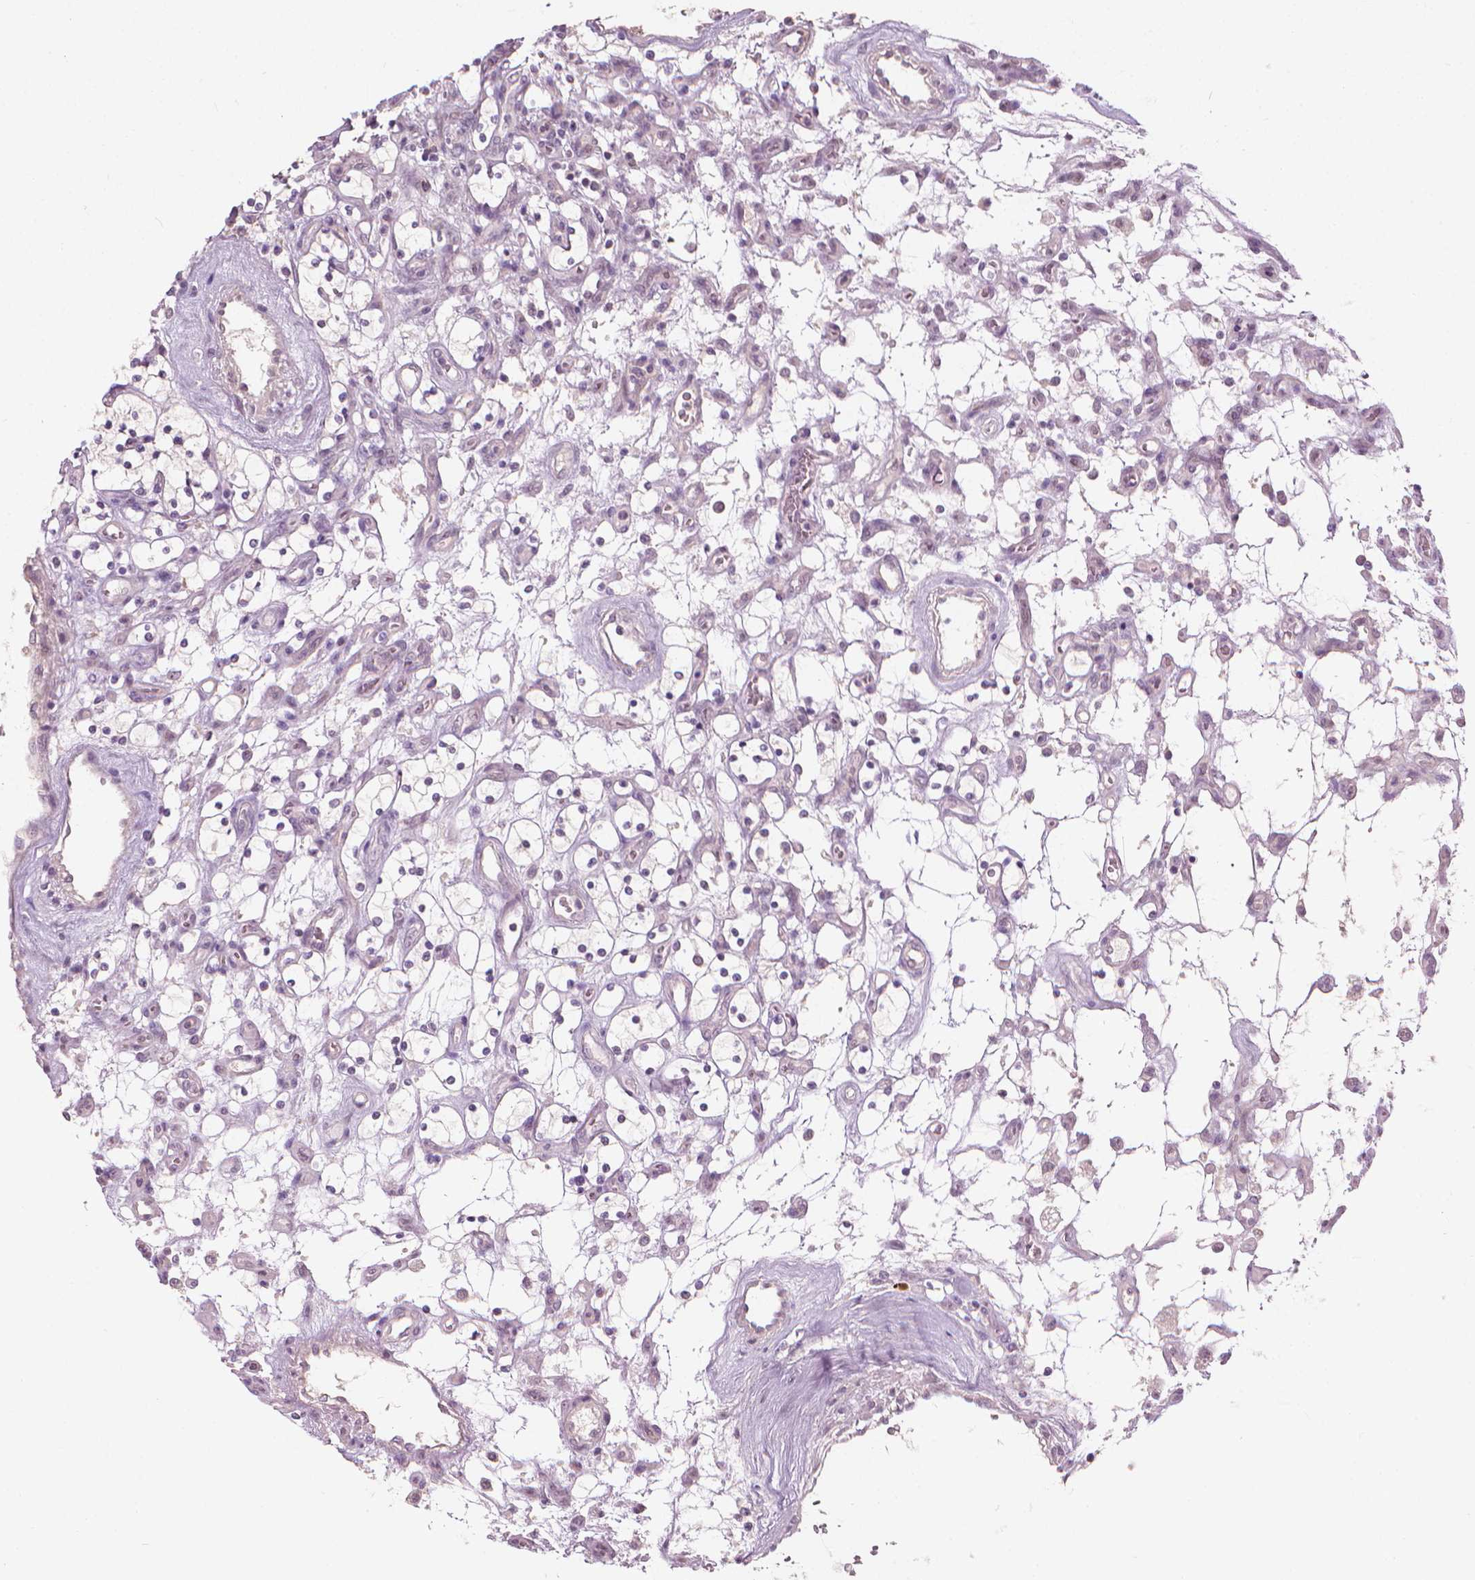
{"staining": {"intensity": "negative", "quantity": "none", "location": "none"}, "tissue": "renal cancer", "cell_type": "Tumor cells", "image_type": "cancer", "snomed": [{"axis": "morphology", "description": "Adenocarcinoma, NOS"}, {"axis": "topography", "description": "Kidney"}], "caption": "DAB immunohistochemical staining of renal cancer (adenocarcinoma) shows no significant expression in tumor cells. (DAB IHC, high magnification).", "gene": "SAXO2", "patient": {"sex": "female", "age": 69}}